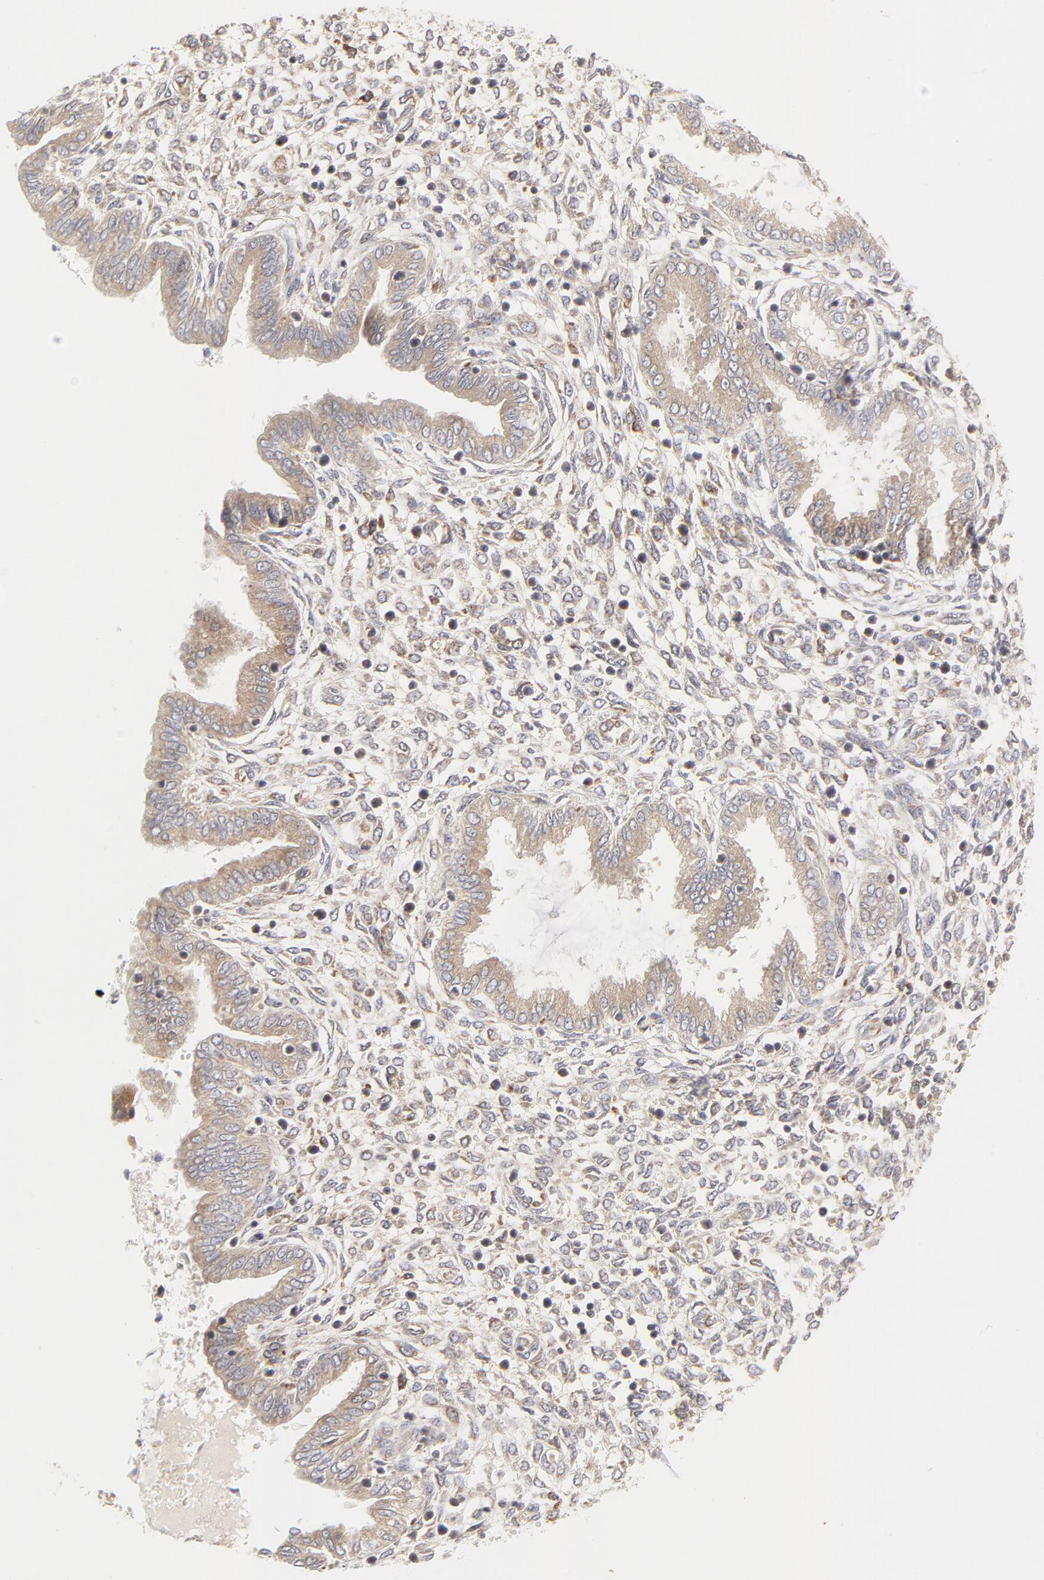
{"staining": {"intensity": "weak", "quantity": "<25%", "location": "cytoplasmic/membranous"}, "tissue": "endometrium", "cell_type": "Cells in endometrial stroma", "image_type": "normal", "snomed": [{"axis": "morphology", "description": "Normal tissue, NOS"}, {"axis": "topography", "description": "Endometrium"}], "caption": "Photomicrograph shows no significant protein expression in cells in endometrial stroma of benign endometrium. The staining was performed using DAB (3,3'-diaminobenzidine) to visualize the protein expression in brown, while the nuclei were stained in blue with hematoxylin (Magnification: 20x).", "gene": "RAB5C", "patient": {"sex": "female", "age": 33}}